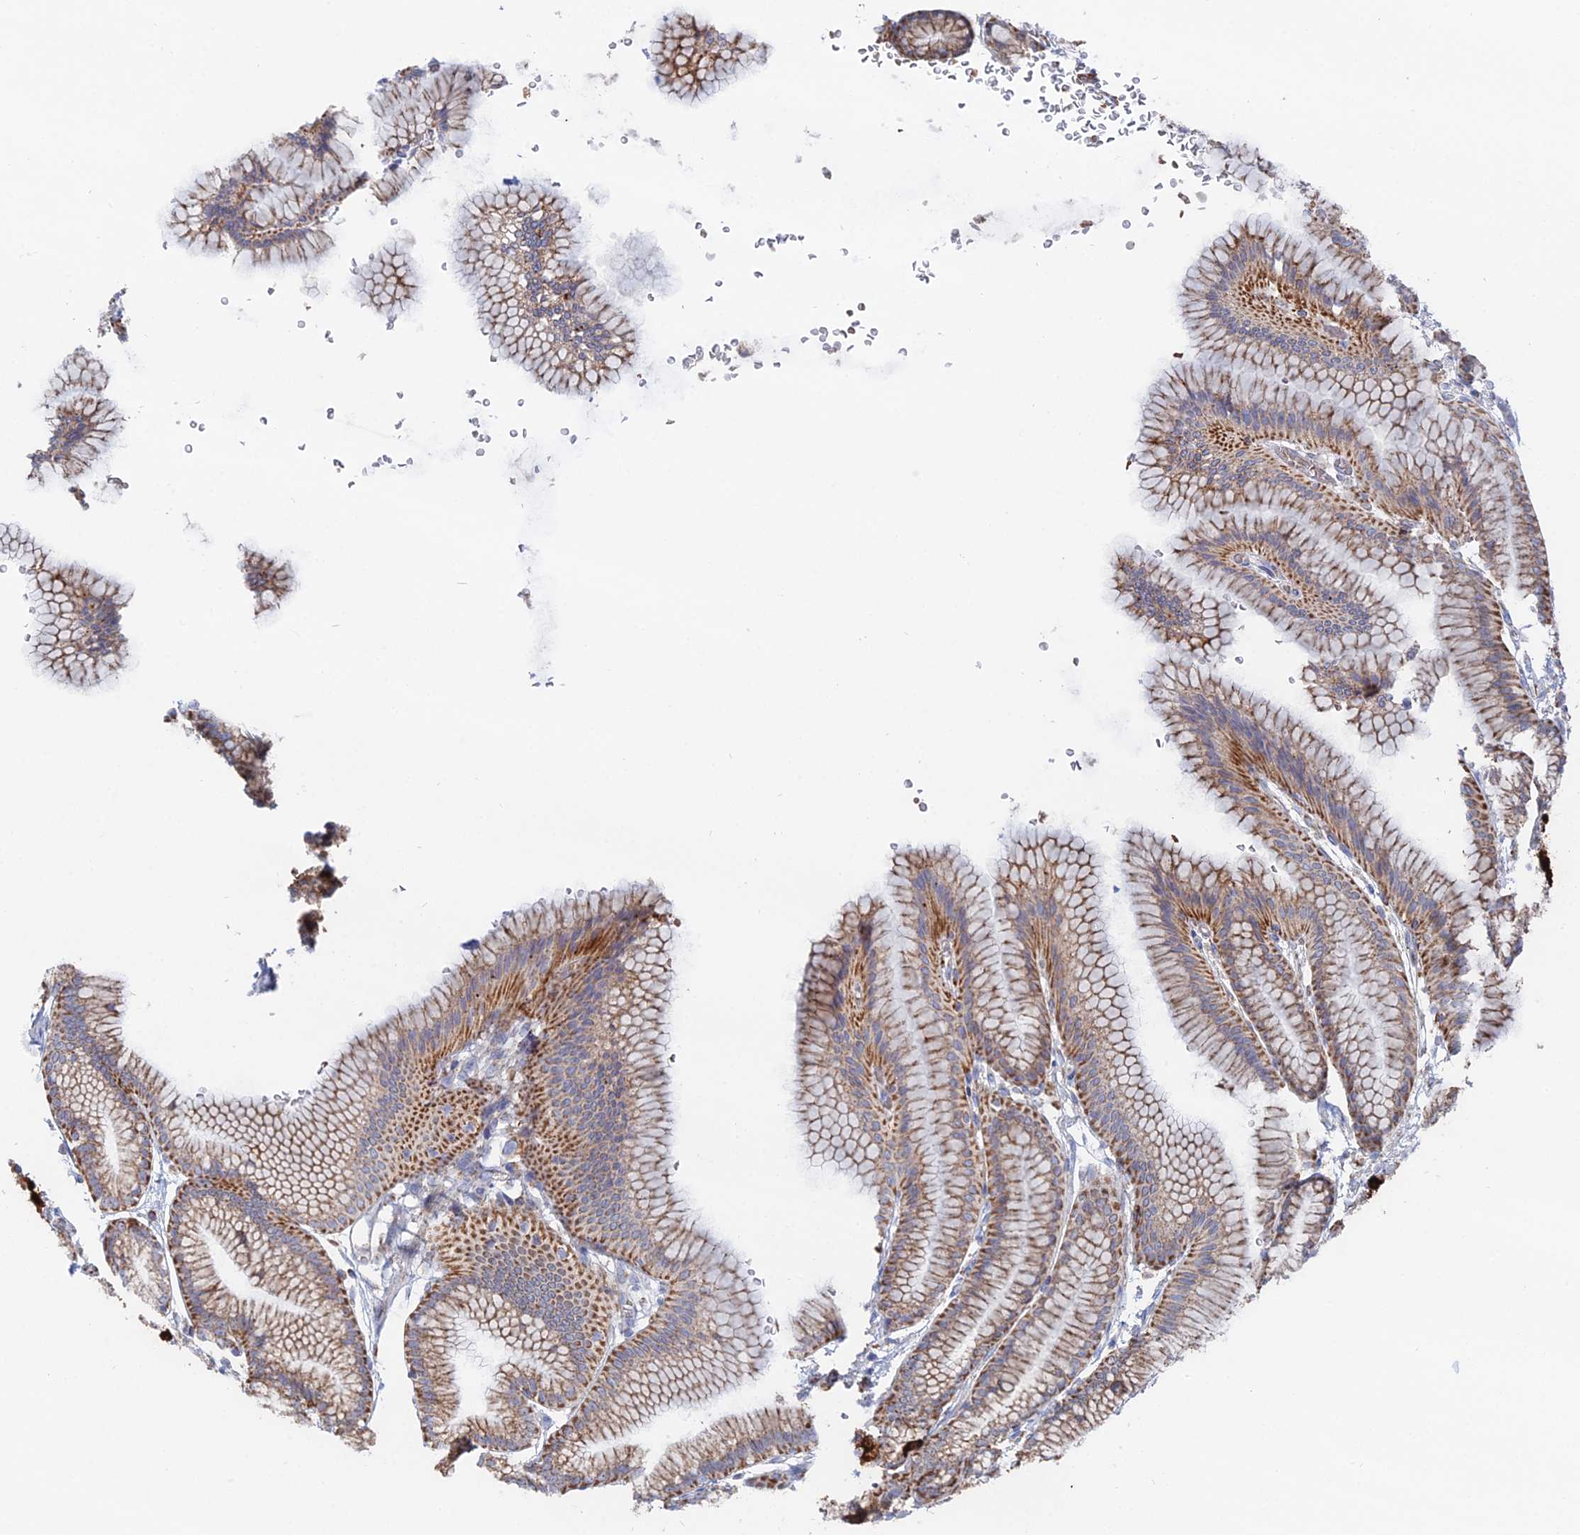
{"staining": {"intensity": "strong", "quantity": ">75%", "location": "cytoplasmic/membranous"}, "tissue": "stomach", "cell_type": "Glandular cells", "image_type": "normal", "snomed": [{"axis": "morphology", "description": "Normal tissue, NOS"}, {"axis": "morphology", "description": "Adenocarcinoma, NOS"}, {"axis": "morphology", "description": "Adenocarcinoma, High grade"}, {"axis": "topography", "description": "Stomach, upper"}, {"axis": "topography", "description": "Stomach"}], "caption": "Immunohistochemistry of benign stomach demonstrates high levels of strong cytoplasmic/membranous expression in about >75% of glandular cells. (Stains: DAB (3,3'-diaminobenzidine) in brown, nuclei in blue, Microscopy: brightfield microscopy at high magnification).", "gene": "MPC1", "patient": {"sex": "female", "age": 65}}